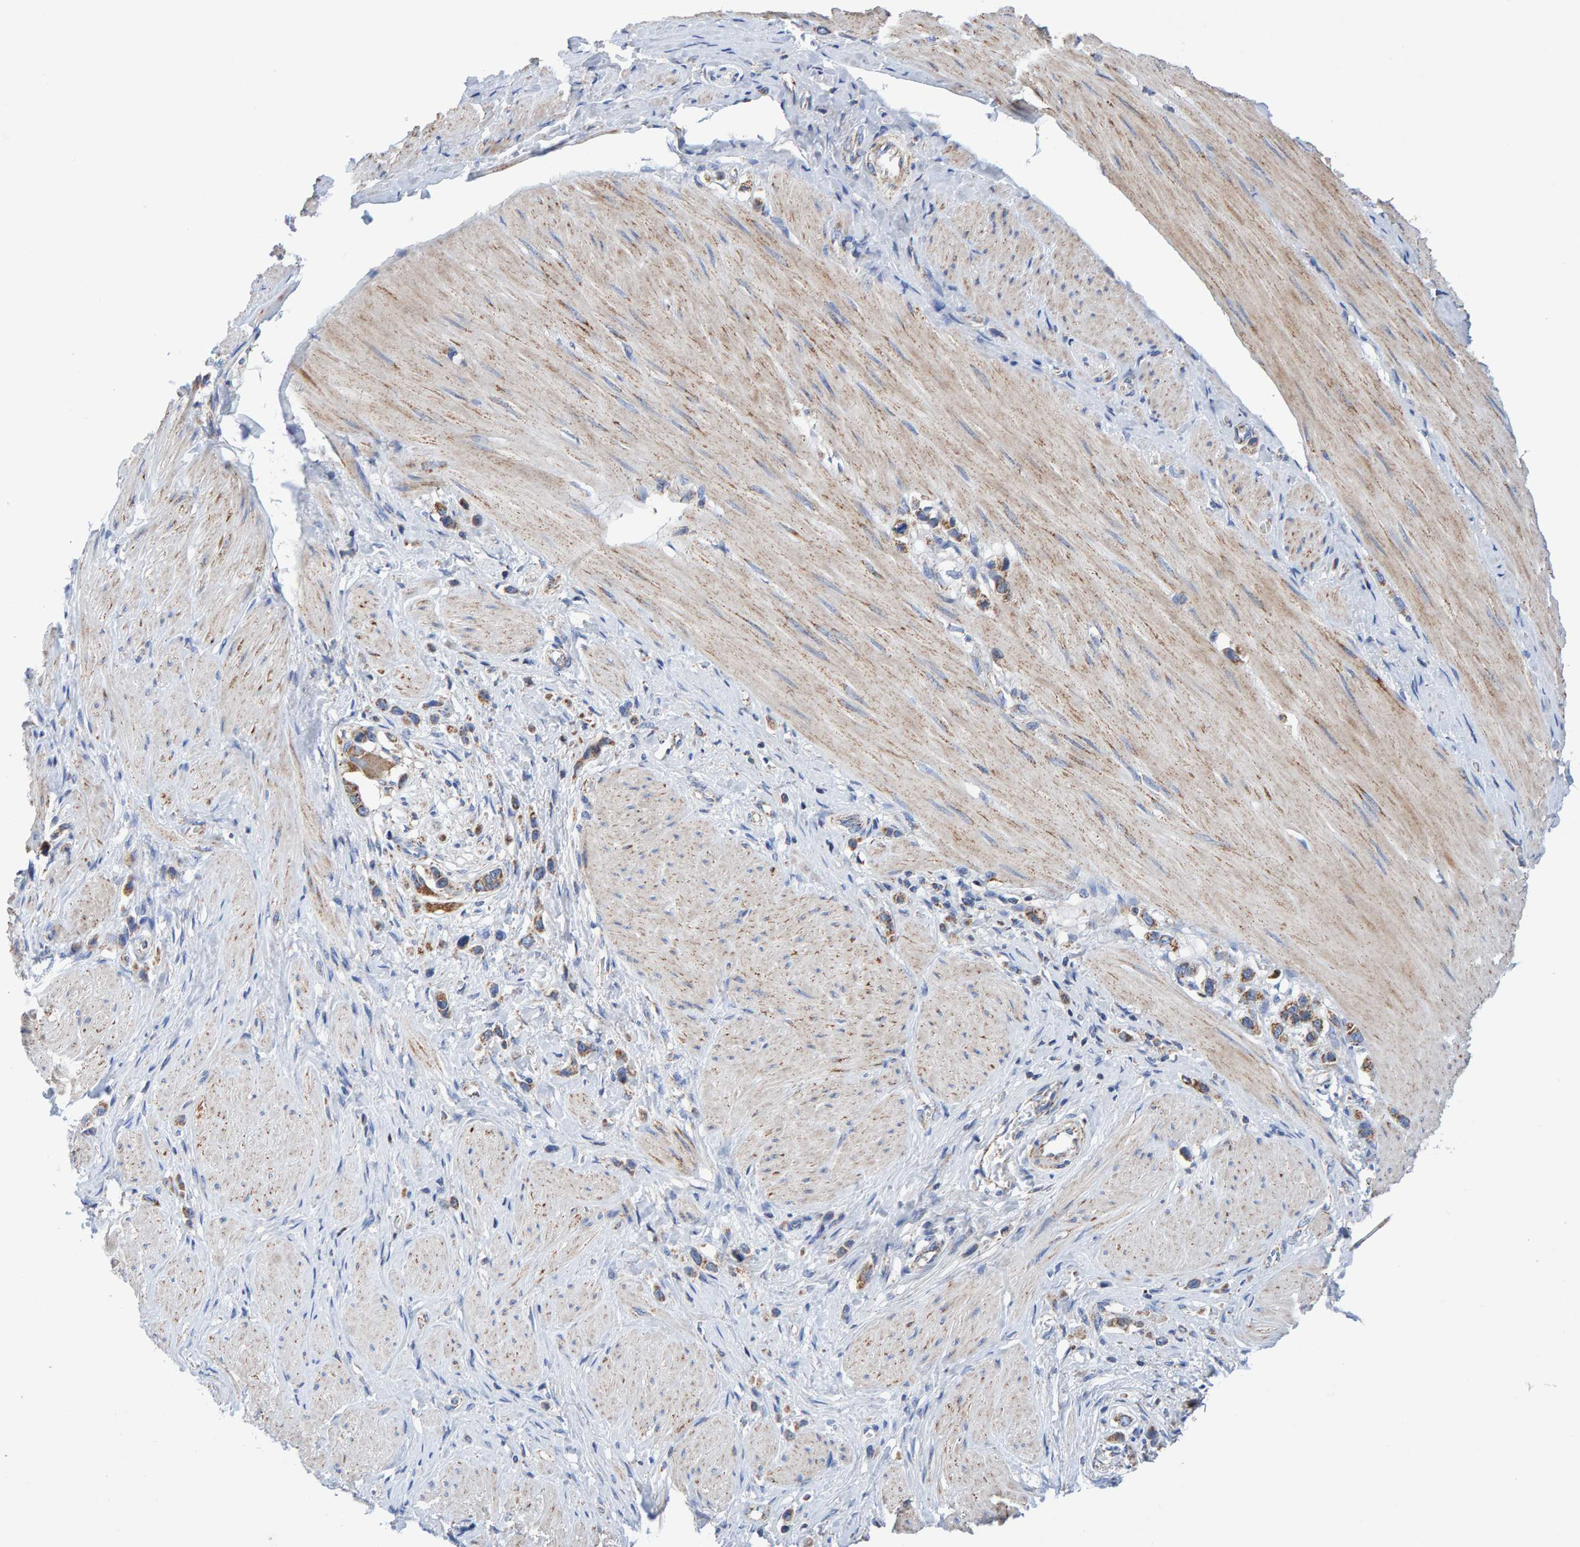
{"staining": {"intensity": "moderate", "quantity": ">75%", "location": "cytoplasmic/membranous"}, "tissue": "stomach cancer", "cell_type": "Tumor cells", "image_type": "cancer", "snomed": [{"axis": "morphology", "description": "Adenocarcinoma, NOS"}, {"axis": "topography", "description": "Stomach"}], "caption": "Human adenocarcinoma (stomach) stained with a protein marker demonstrates moderate staining in tumor cells.", "gene": "EFR3A", "patient": {"sex": "female", "age": 65}}